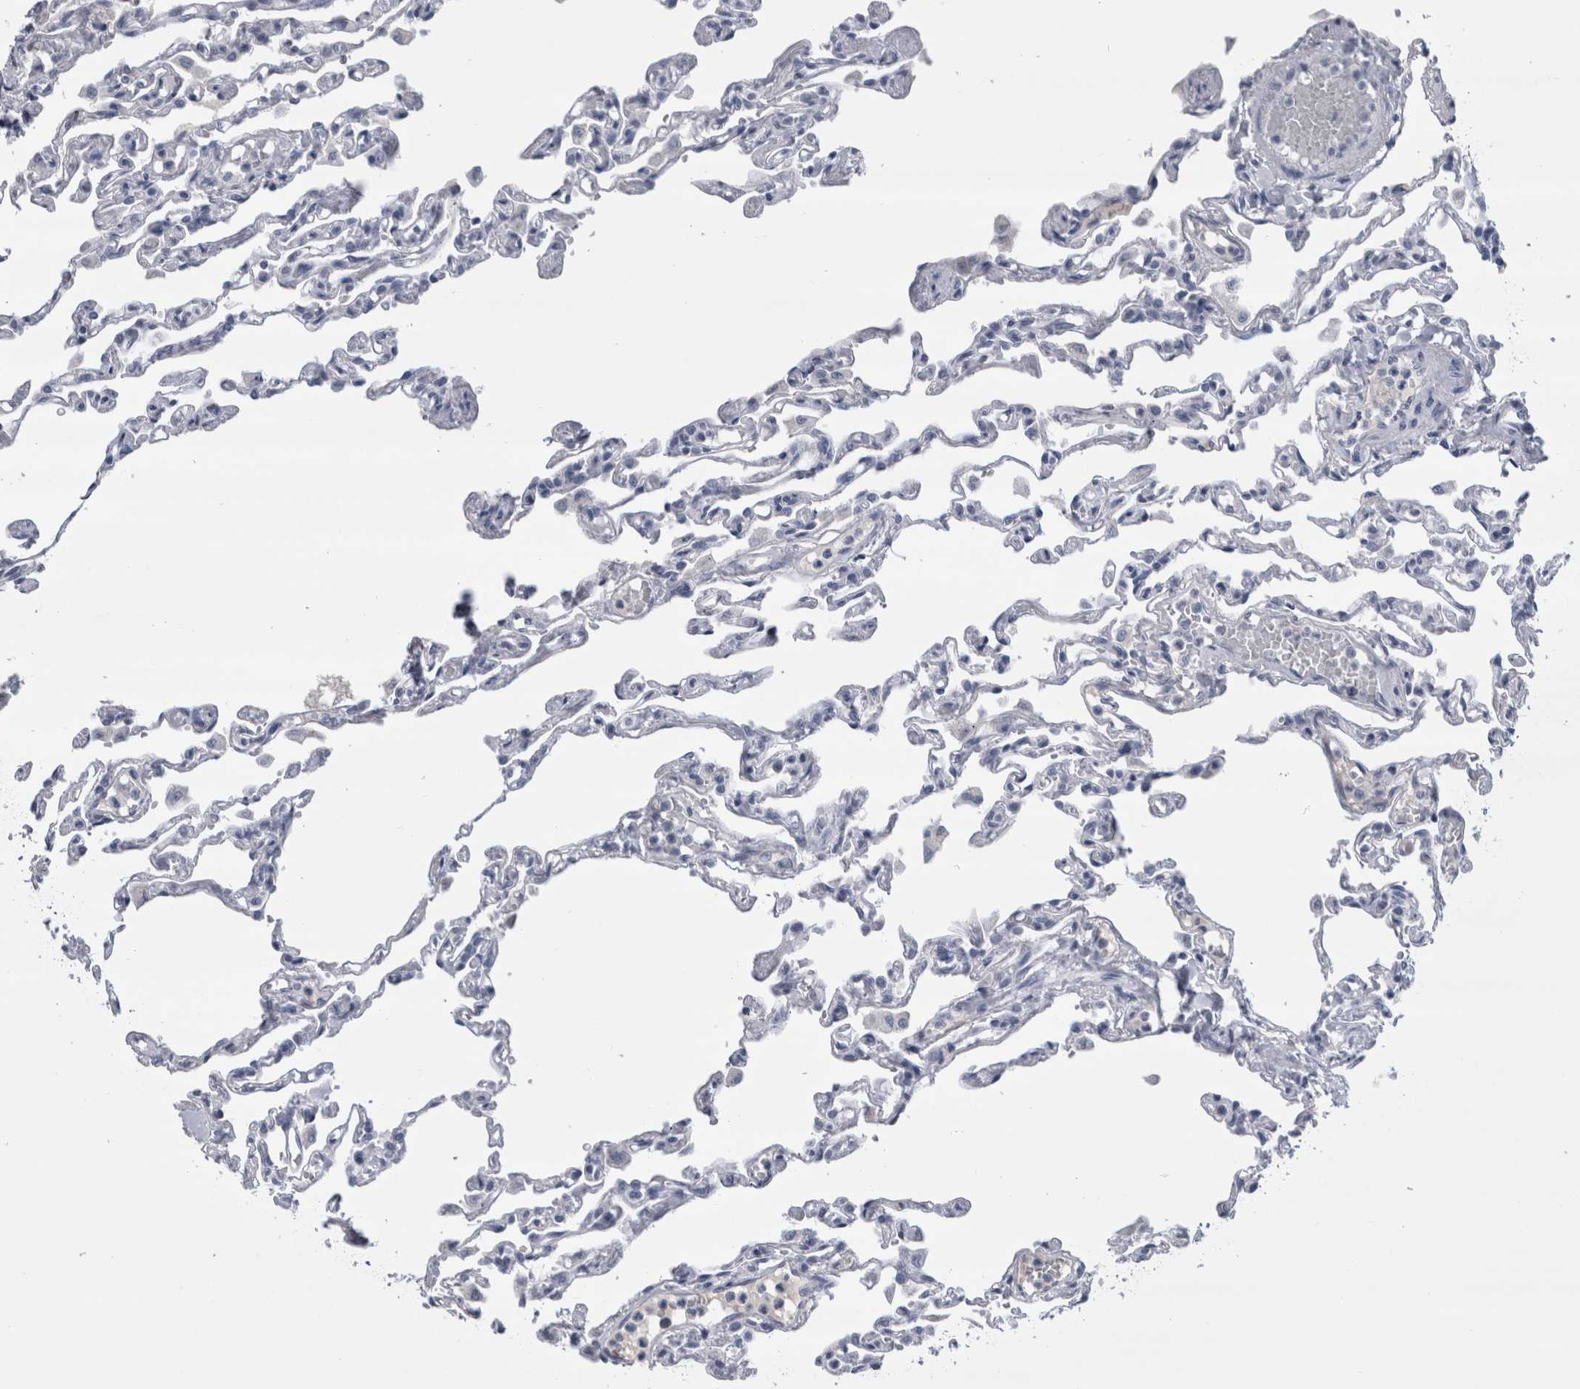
{"staining": {"intensity": "negative", "quantity": "none", "location": "none"}, "tissue": "lung", "cell_type": "Alveolar cells", "image_type": "normal", "snomed": [{"axis": "morphology", "description": "Normal tissue, NOS"}, {"axis": "topography", "description": "Lung"}], "caption": "Immunohistochemistry (IHC) histopathology image of normal human lung stained for a protein (brown), which exhibits no staining in alveolar cells.", "gene": "PAX5", "patient": {"sex": "male", "age": 21}}